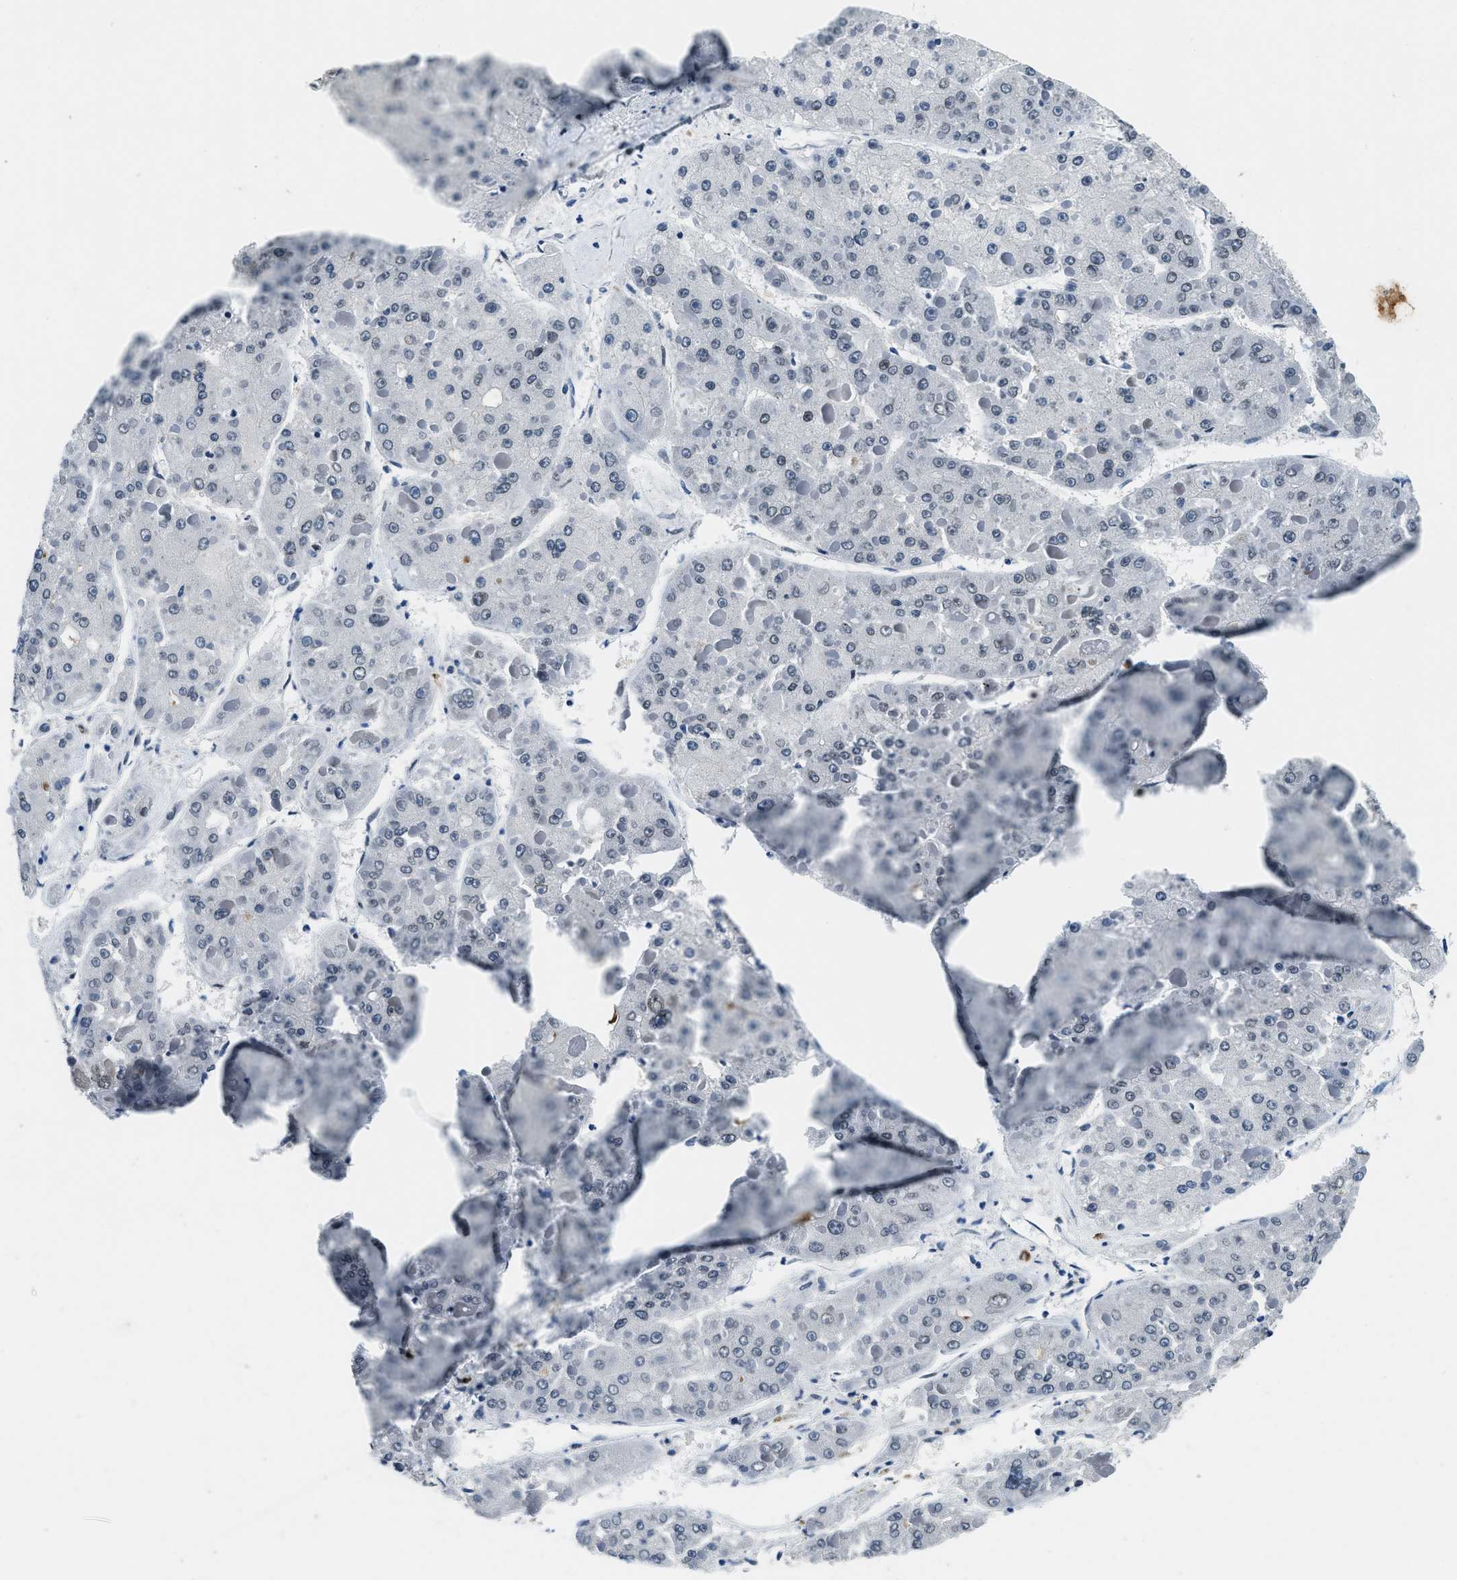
{"staining": {"intensity": "negative", "quantity": "none", "location": "none"}, "tissue": "liver cancer", "cell_type": "Tumor cells", "image_type": "cancer", "snomed": [{"axis": "morphology", "description": "Carcinoma, Hepatocellular, NOS"}, {"axis": "topography", "description": "Liver"}], "caption": "This image is of liver cancer (hepatocellular carcinoma) stained with immunohistochemistry (IHC) to label a protein in brown with the nuclei are counter-stained blue. There is no expression in tumor cells.", "gene": "ZC3HC1", "patient": {"sex": "female", "age": 73}}